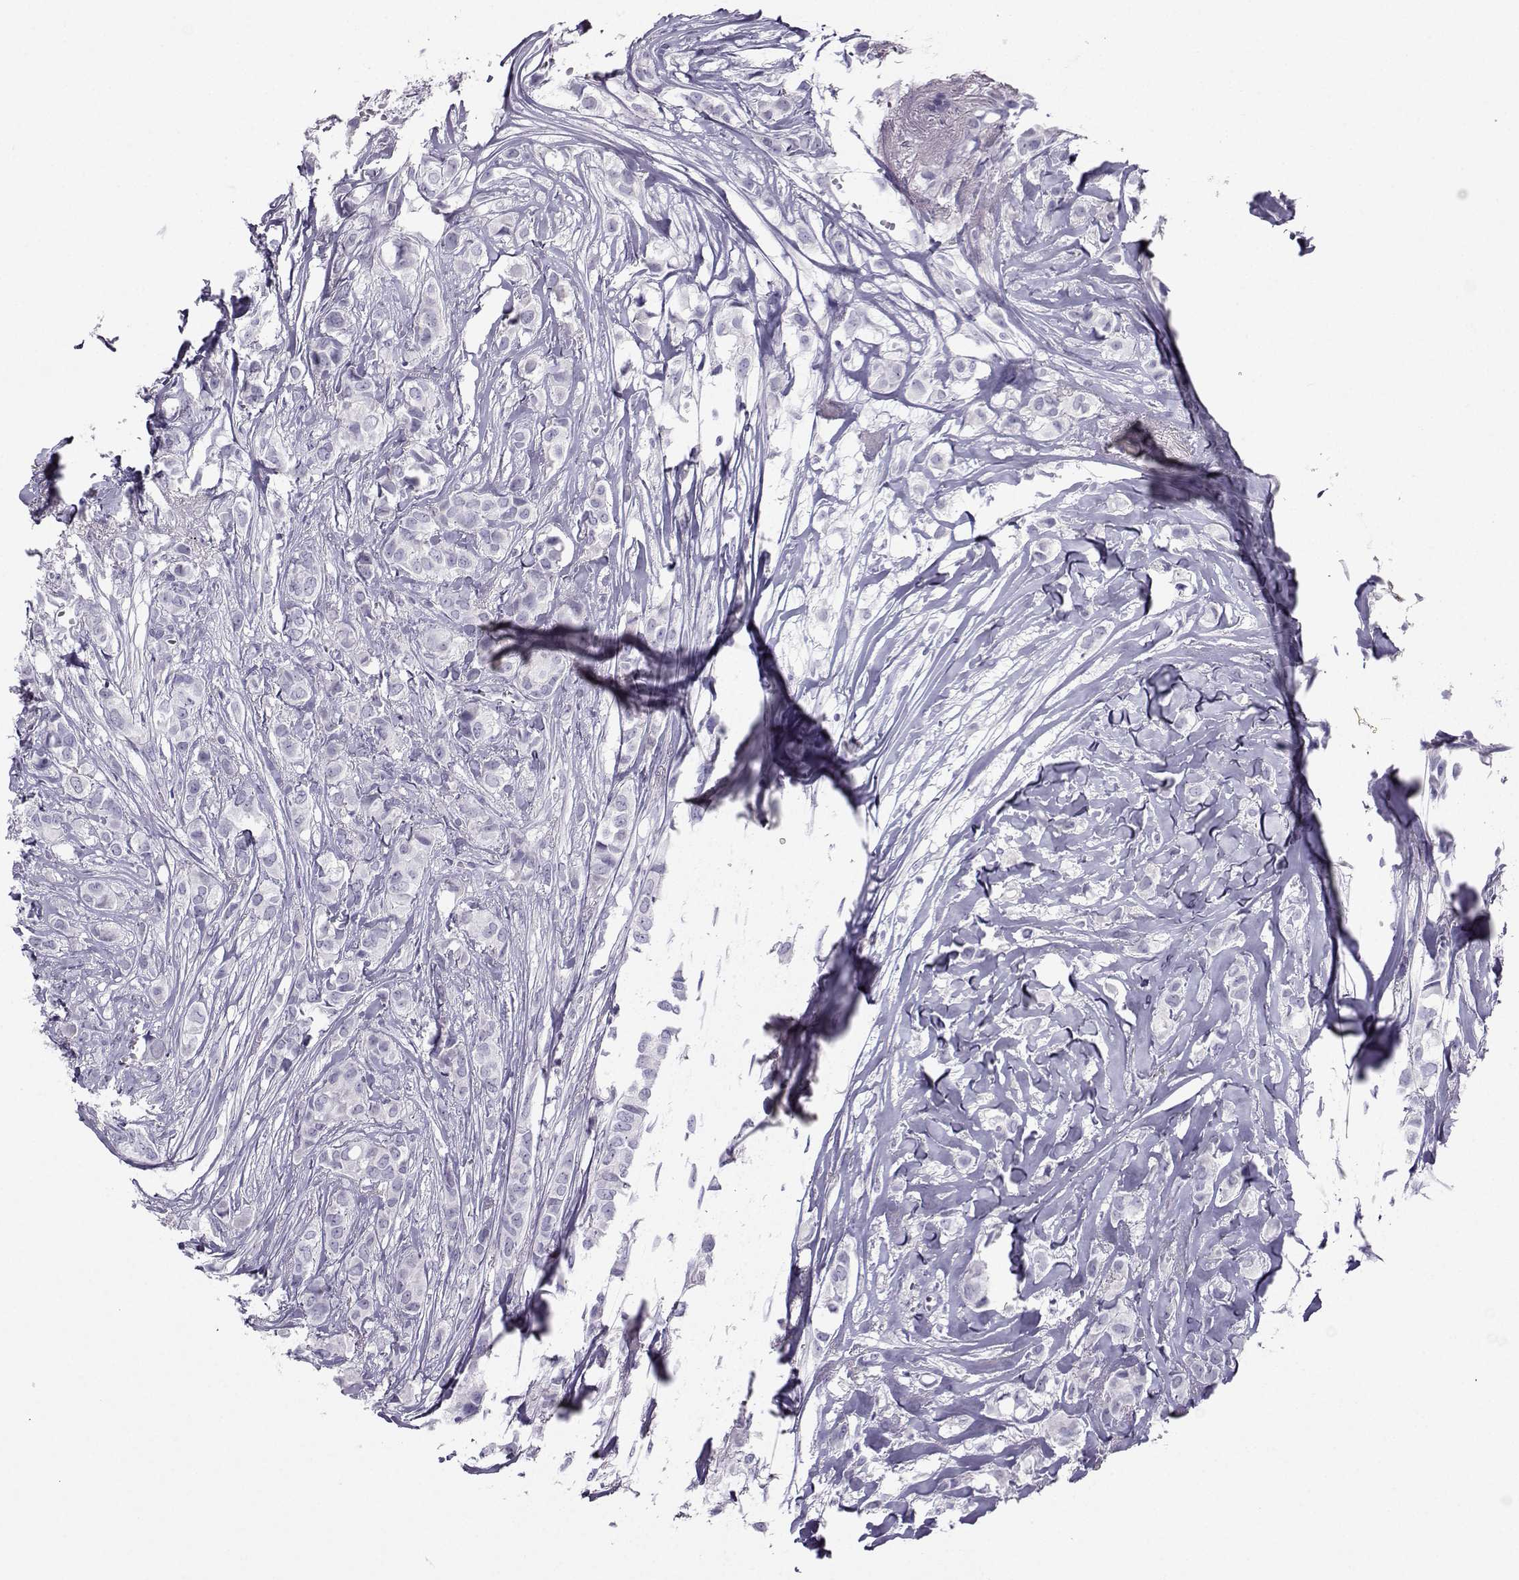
{"staining": {"intensity": "negative", "quantity": "none", "location": "none"}, "tissue": "breast cancer", "cell_type": "Tumor cells", "image_type": "cancer", "snomed": [{"axis": "morphology", "description": "Duct carcinoma"}, {"axis": "topography", "description": "Breast"}], "caption": "A histopathology image of human breast cancer is negative for staining in tumor cells. (DAB immunohistochemistry (IHC), high magnification).", "gene": "ARMC2", "patient": {"sex": "female", "age": 85}}